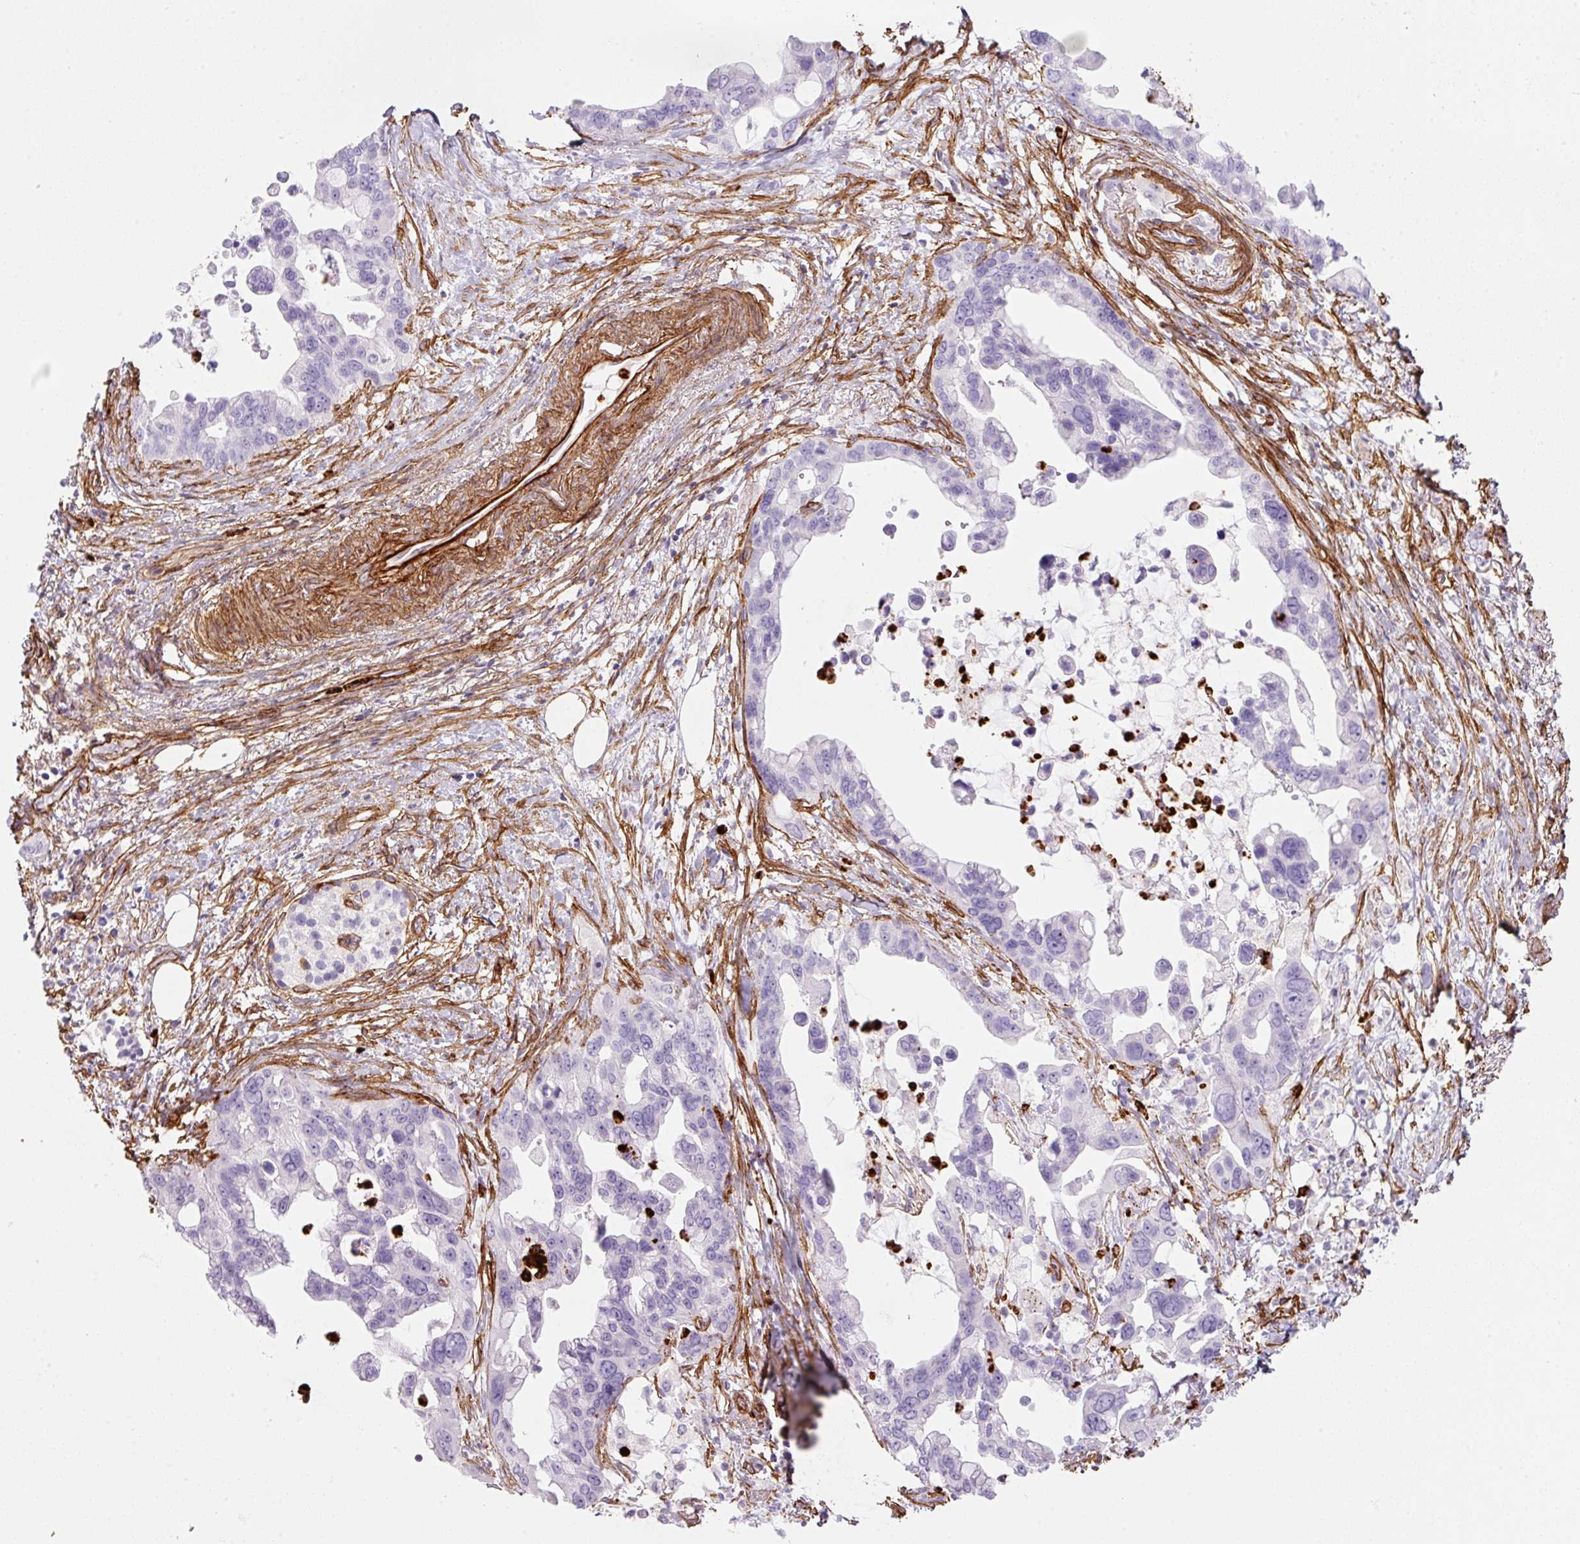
{"staining": {"intensity": "negative", "quantity": "none", "location": "none"}, "tissue": "pancreatic cancer", "cell_type": "Tumor cells", "image_type": "cancer", "snomed": [{"axis": "morphology", "description": "Adenocarcinoma, NOS"}, {"axis": "topography", "description": "Pancreas"}], "caption": "IHC of pancreatic adenocarcinoma shows no positivity in tumor cells.", "gene": "LOXL4", "patient": {"sex": "female", "age": 83}}